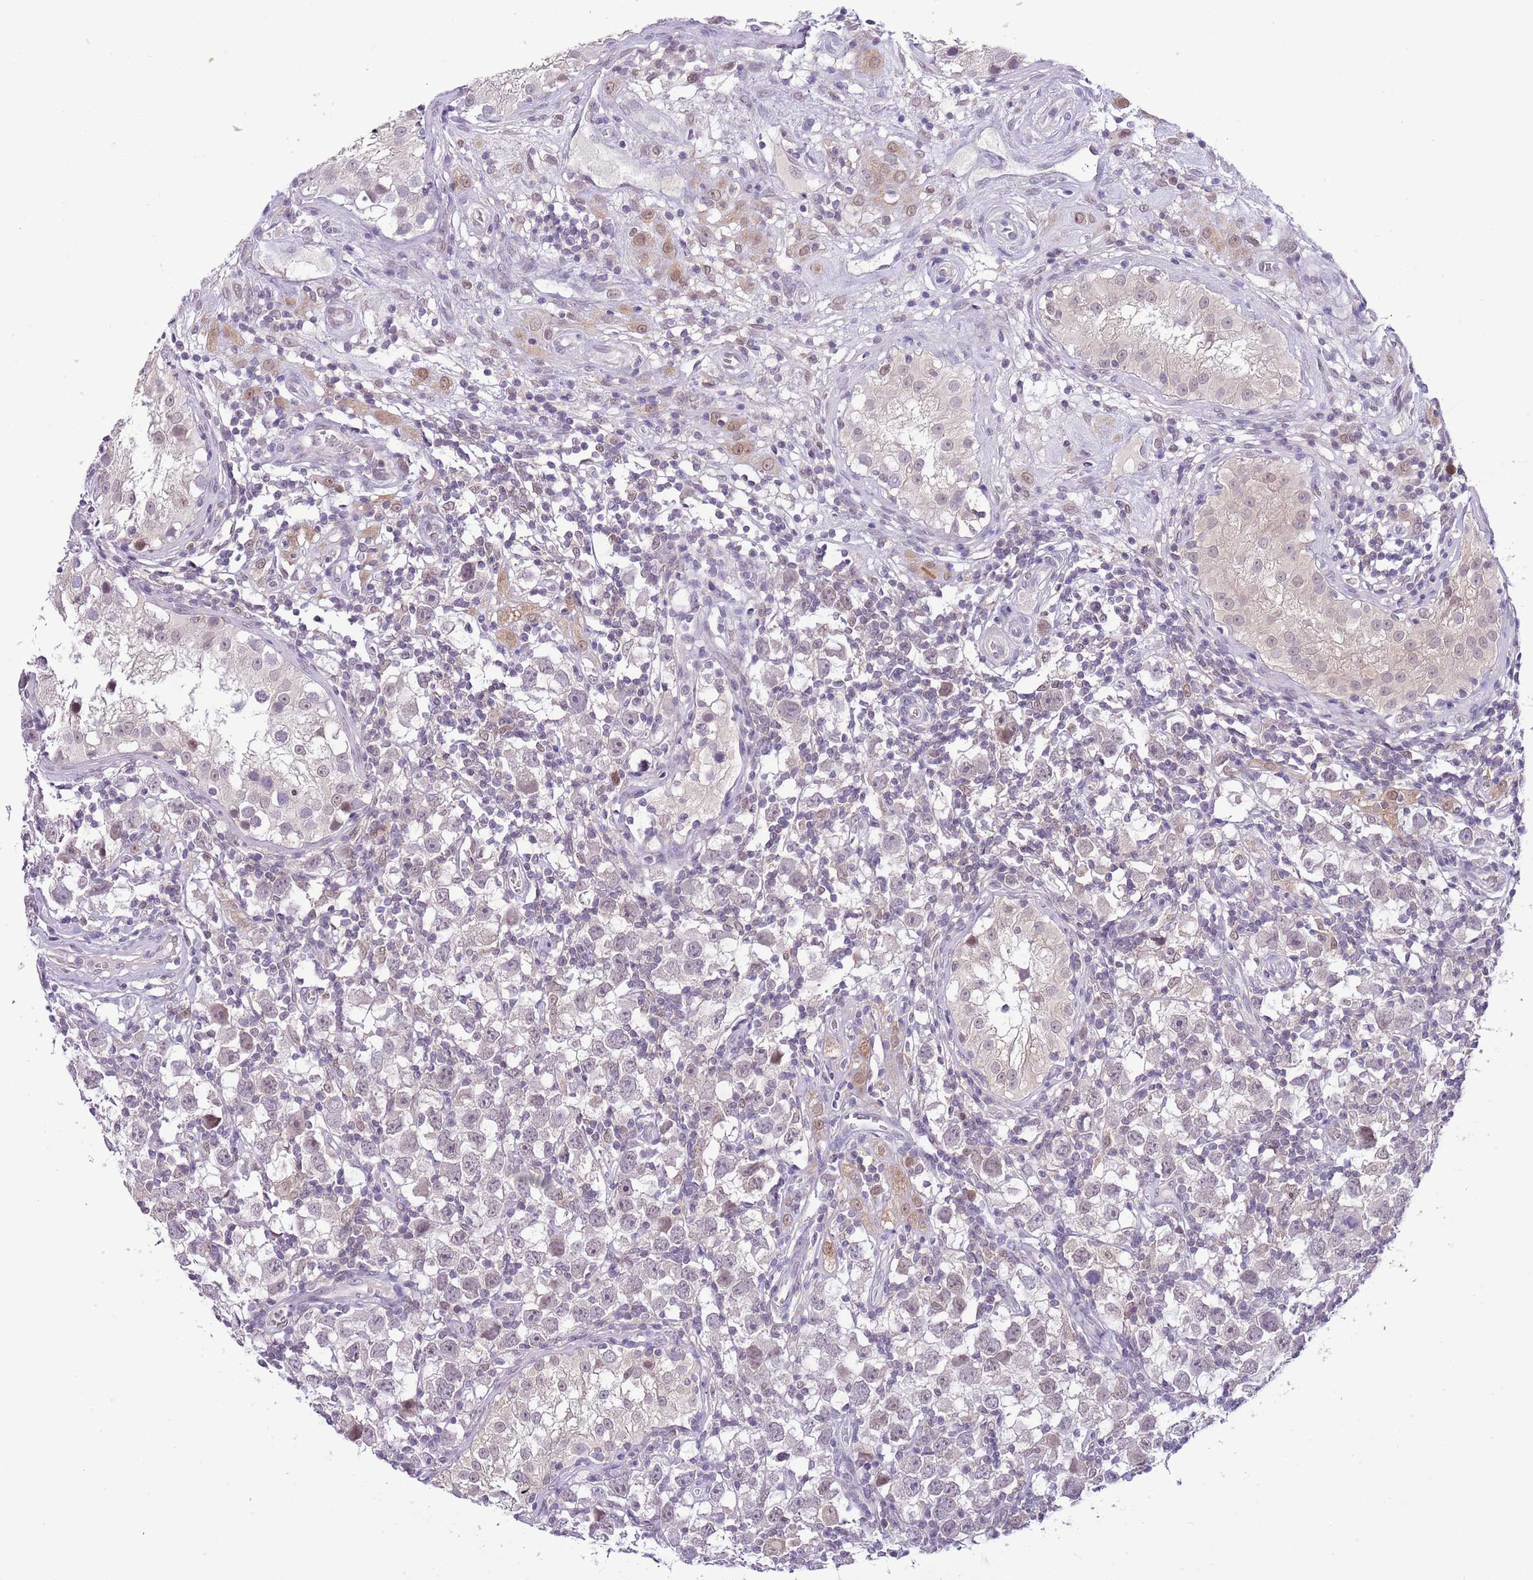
{"staining": {"intensity": "negative", "quantity": "none", "location": "none"}, "tissue": "testis cancer", "cell_type": "Tumor cells", "image_type": "cancer", "snomed": [{"axis": "morphology", "description": "Seminoma, NOS"}, {"axis": "morphology", "description": "Carcinoma, Embryonal, NOS"}, {"axis": "topography", "description": "Testis"}], "caption": "IHC photomicrograph of testis seminoma stained for a protein (brown), which reveals no staining in tumor cells.", "gene": "GALK2", "patient": {"sex": "male", "age": 29}}